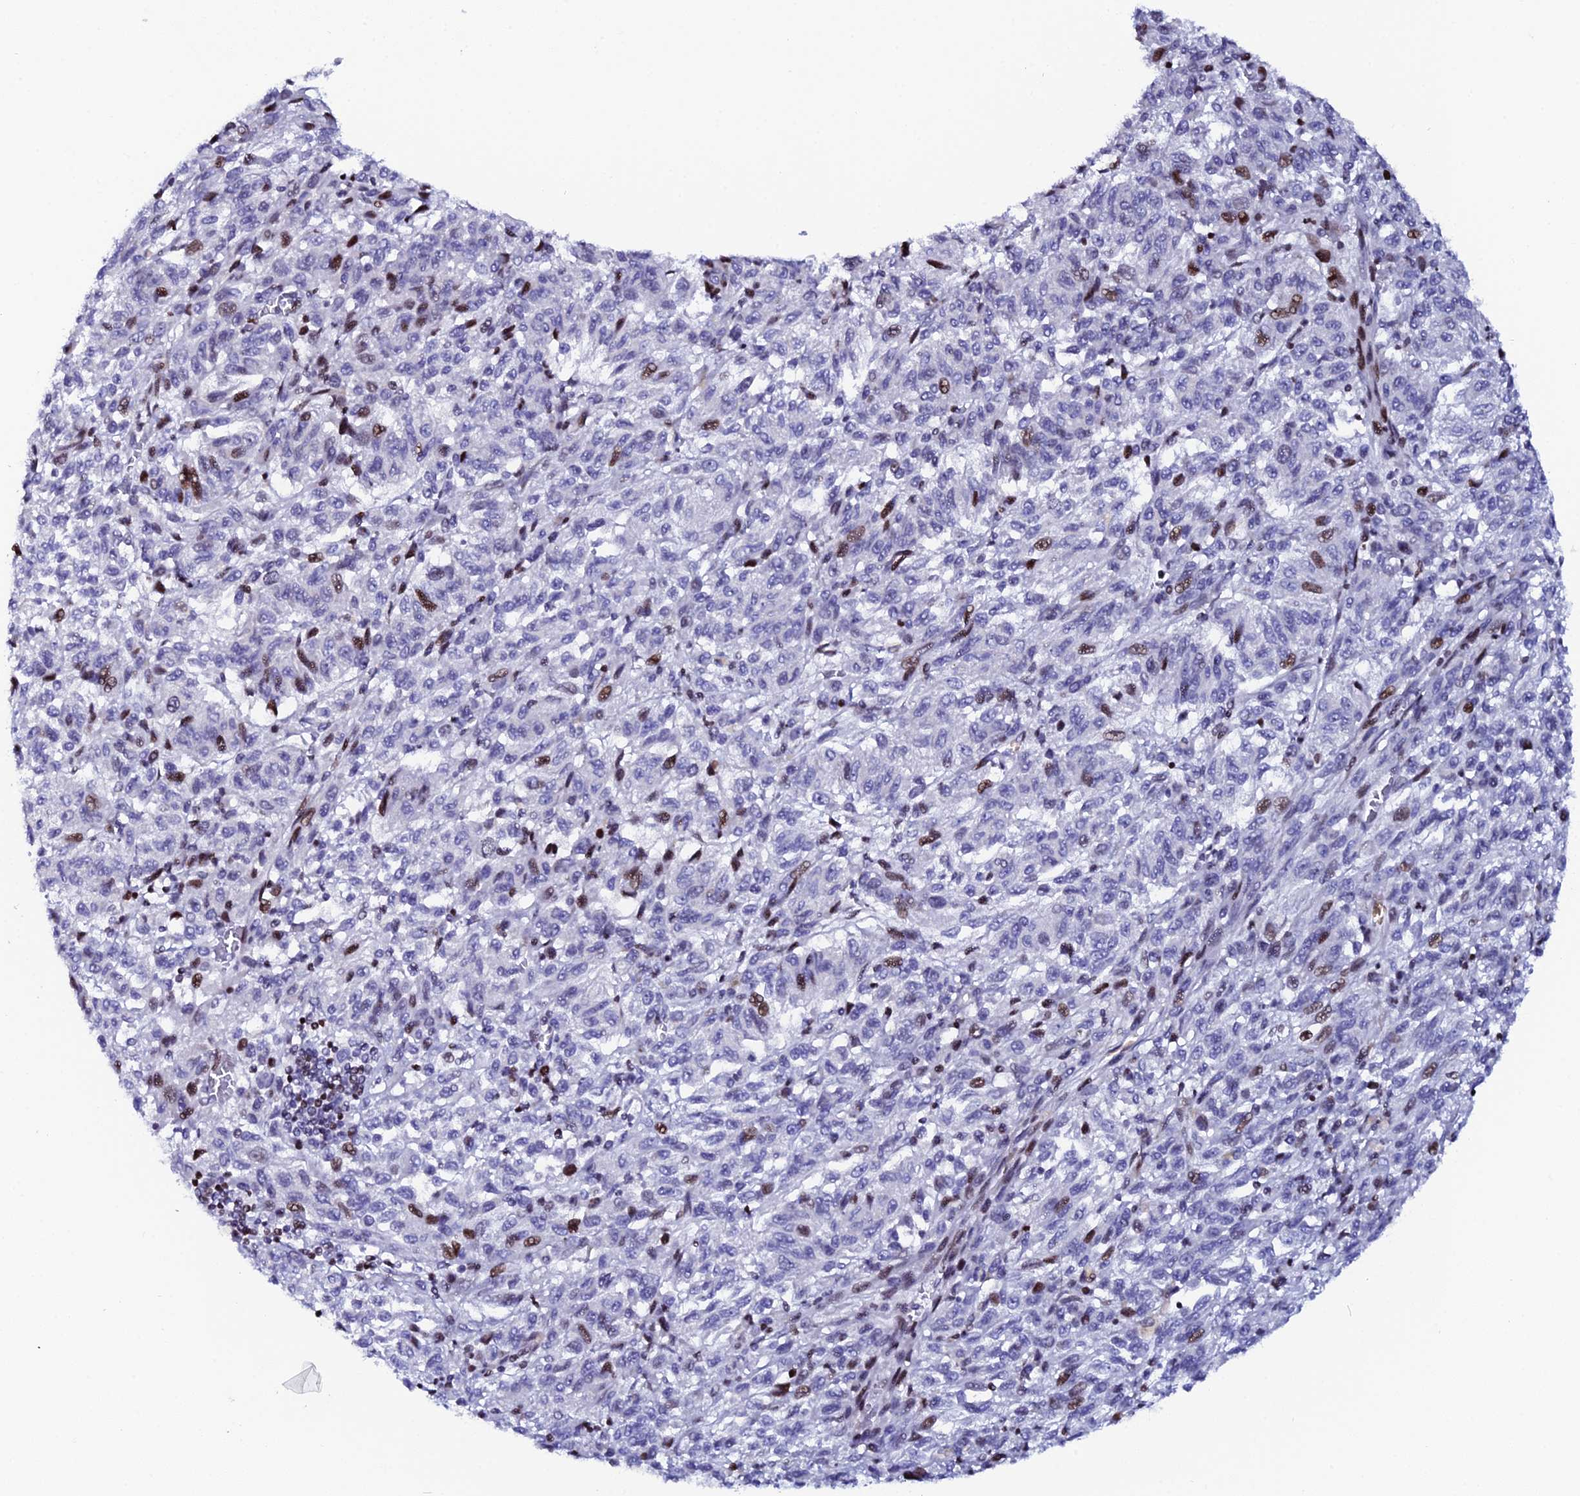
{"staining": {"intensity": "moderate", "quantity": "<25%", "location": "nuclear"}, "tissue": "melanoma", "cell_type": "Tumor cells", "image_type": "cancer", "snomed": [{"axis": "morphology", "description": "Malignant melanoma, Metastatic site"}, {"axis": "topography", "description": "Lung"}], "caption": "Human malignant melanoma (metastatic site) stained for a protein (brown) shows moderate nuclear positive staining in approximately <25% of tumor cells.", "gene": "MYNN", "patient": {"sex": "male", "age": 64}}